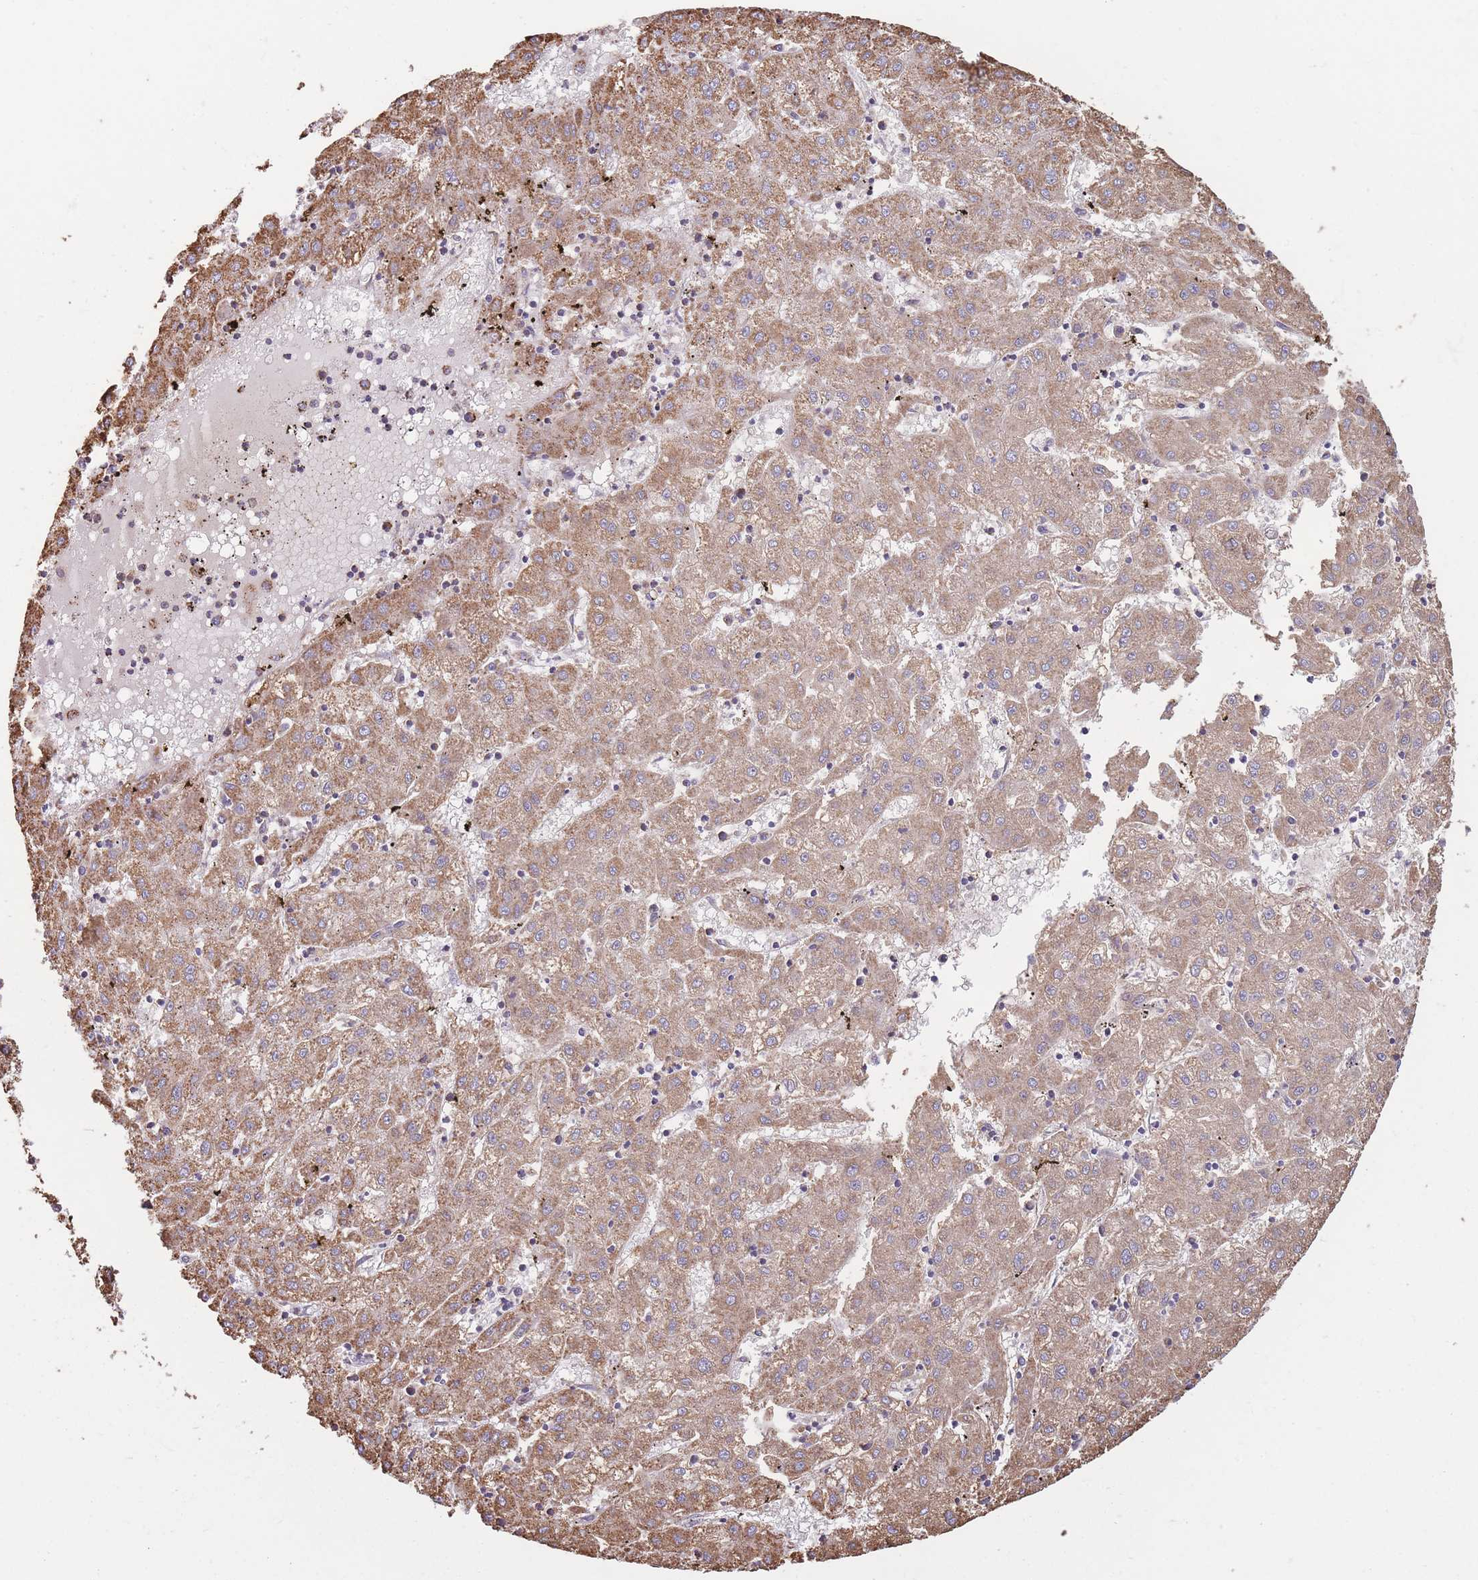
{"staining": {"intensity": "moderate", "quantity": ">75%", "location": "cytoplasmic/membranous"}, "tissue": "liver cancer", "cell_type": "Tumor cells", "image_type": "cancer", "snomed": [{"axis": "morphology", "description": "Carcinoma, Hepatocellular, NOS"}, {"axis": "topography", "description": "Liver"}], "caption": "IHC histopathology image of neoplastic tissue: liver hepatocellular carcinoma stained using IHC demonstrates medium levels of moderate protein expression localized specifically in the cytoplasmic/membranous of tumor cells, appearing as a cytoplasmic/membranous brown color.", "gene": "KIF16B", "patient": {"sex": "male", "age": 72}}